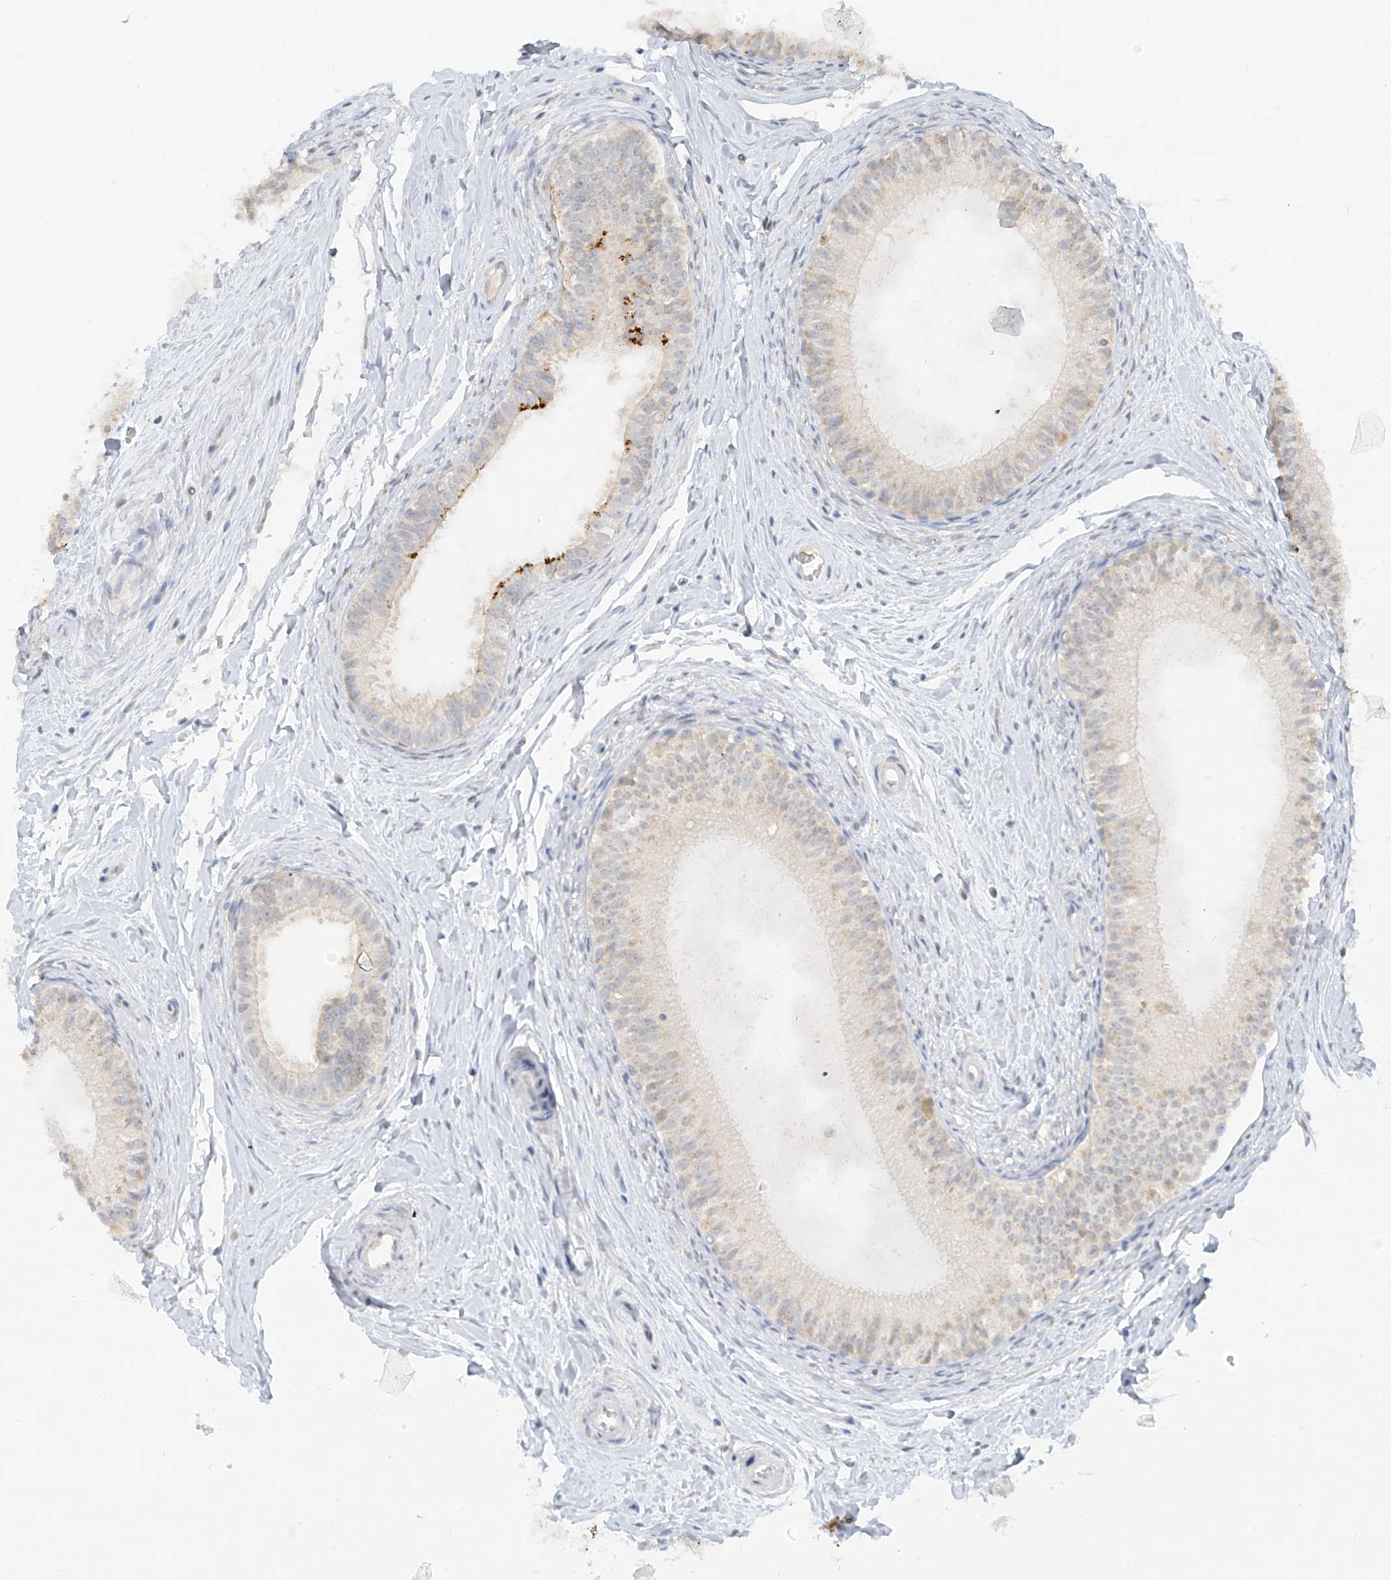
{"staining": {"intensity": "weak", "quantity": "<25%", "location": "cytoplasmic/membranous"}, "tissue": "epididymis", "cell_type": "Glandular cells", "image_type": "normal", "snomed": [{"axis": "morphology", "description": "Normal tissue, NOS"}, {"axis": "topography", "description": "Epididymis"}], "caption": "This is an immunohistochemistry micrograph of benign human epididymis. There is no staining in glandular cells.", "gene": "C2orf42", "patient": {"sex": "male", "age": 34}}